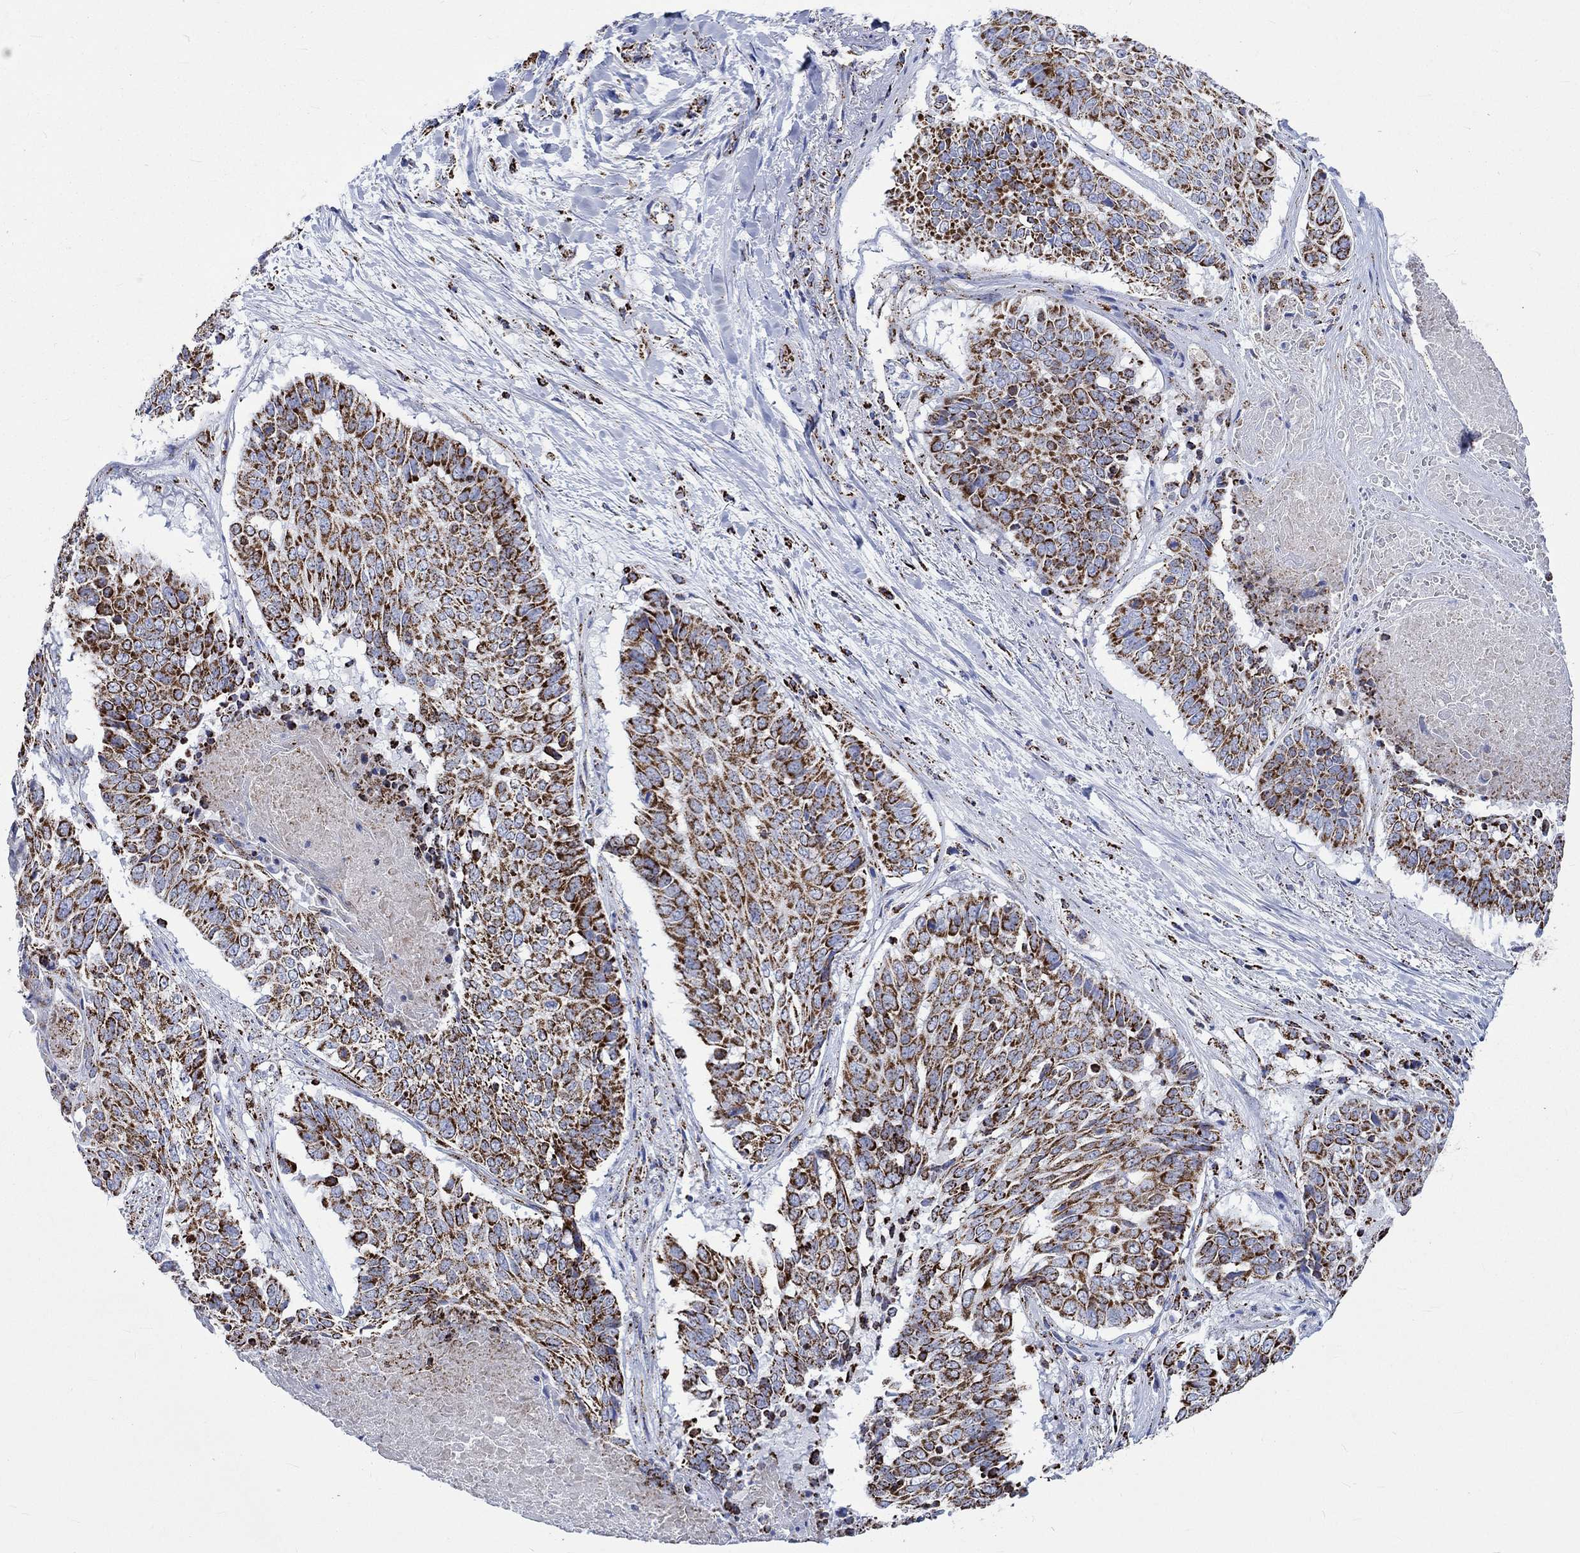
{"staining": {"intensity": "strong", "quantity": ">75%", "location": "cytoplasmic/membranous"}, "tissue": "lung cancer", "cell_type": "Tumor cells", "image_type": "cancer", "snomed": [{"axis": "morphology", "description": "Squamous cell carcinoma, NOS"}, {"axis": "topography", "description": "Lung"}], "caption": "Immunohistochemistry (DAB (3,3'-diaminobenzidine)) staining of human lung cancer (squamous cell carcinoma) displays strong cytoplasmic/membranous protein positivity in approximately >75% of tumor cells.", "gene": "RCE1", "patient": {"sex": "male", "age": 64}}